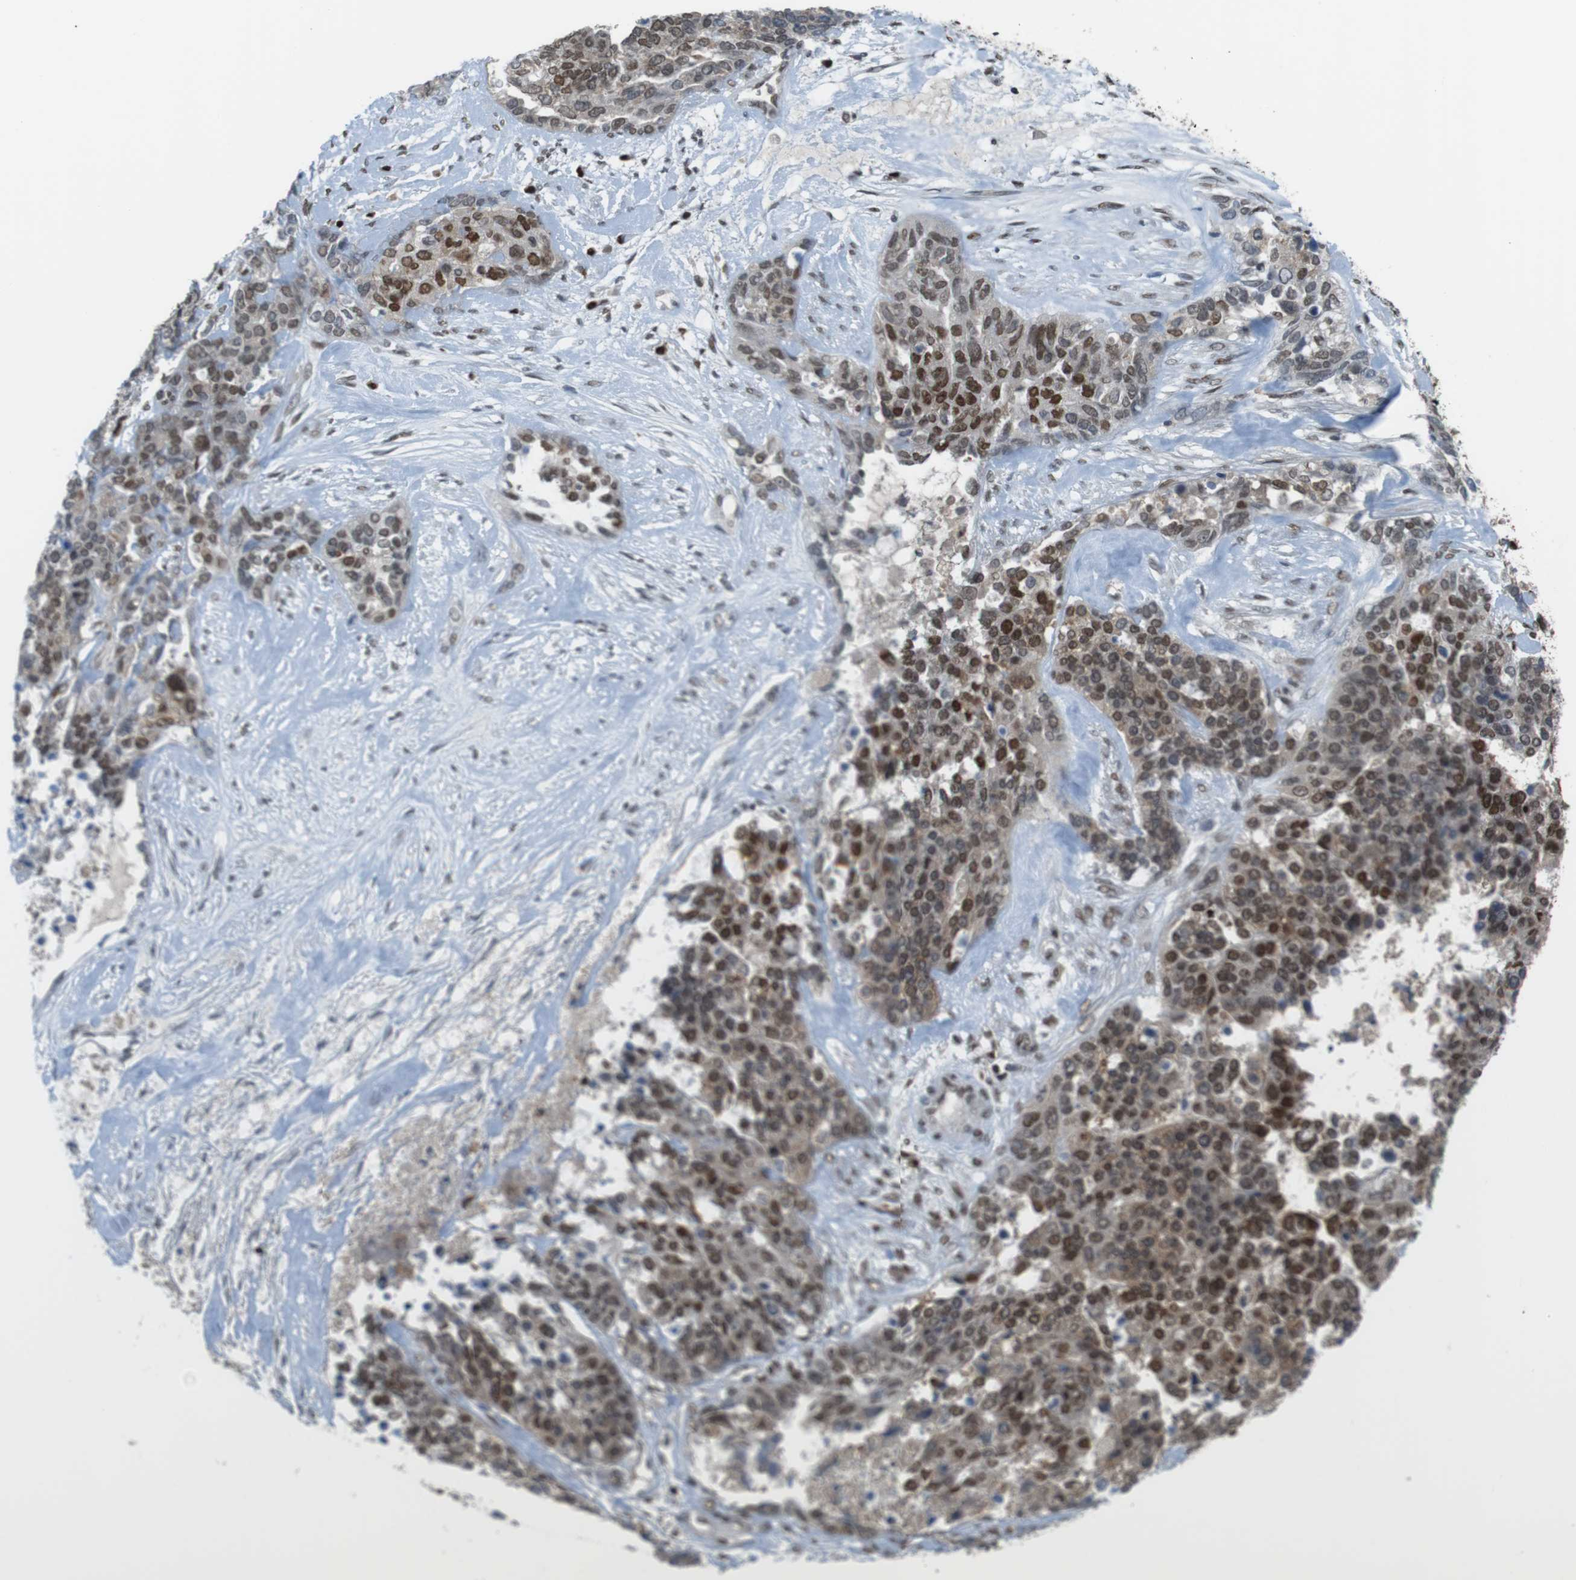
{"staining": {"intensity": "strong", "quantity": ">75%", "location": "nuclear"}, "tissue": "ovarian cancer", "cell_type": "Tumor cells", "image_type": "cancer", "snomed": [{"axis": "morphology", "description": "Cystadenocarcinoma, serous, NOS"}, {"axis": "topography", "description": "Ovary"}], "caption": "High-magnification brightfield microscopy of ovarian cancer (serous cystadenocarcinoma) stained with DAB (brown) and counterstained with hematoxylin (blue). tumor cells exhibit strong nuclear positivity is seen in approximately>75% of cells. The staining was performed using DAB (3,3'-diaminobenzidine) to visualize the protein expression in brown, while the nuclei were stained in blue with hematoxylin (Magnification: 20x).", "gene": "SUB1", "patient": {"sex": "female", "age": 44}}